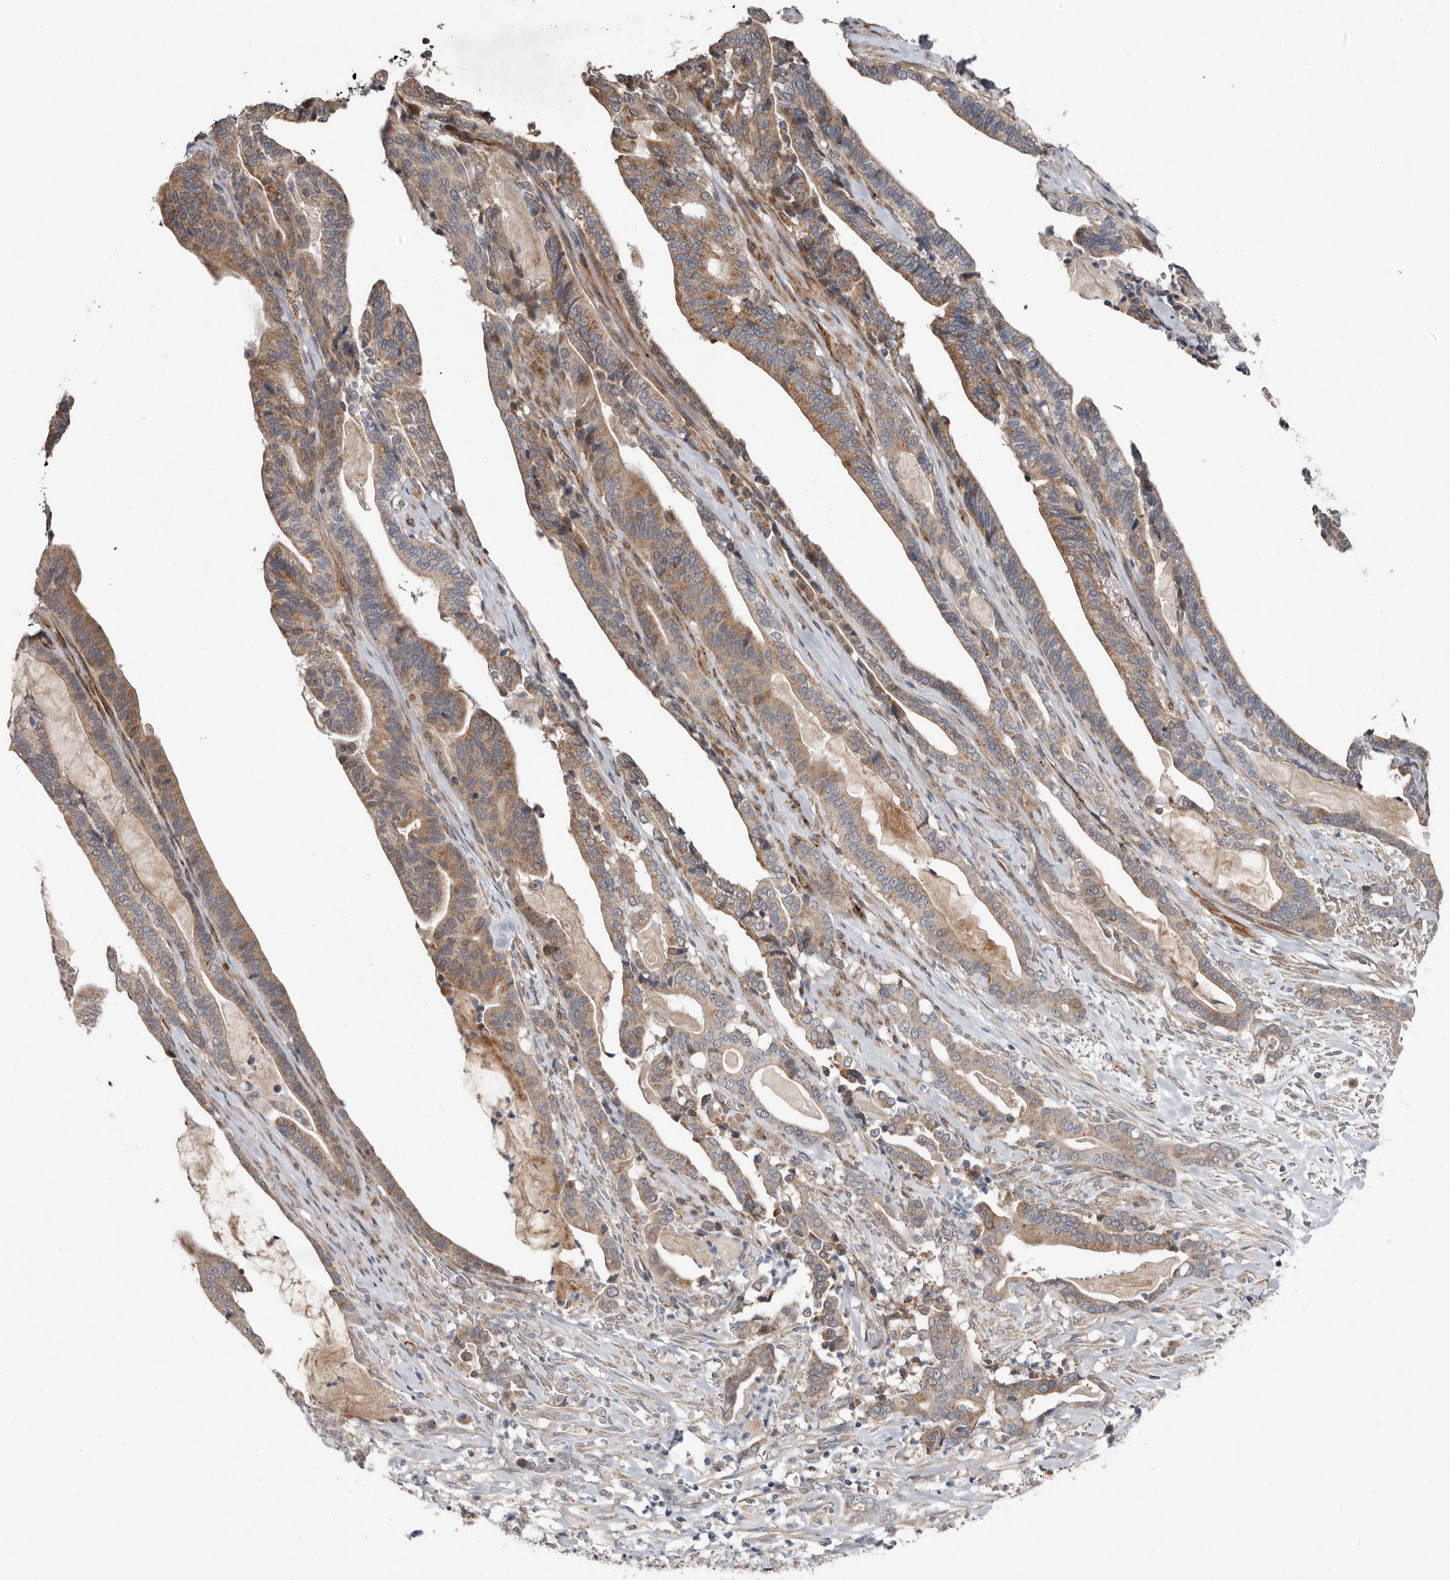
{"staining": {"intensity": "moderate", "quantity": ">75%", "location": "cytoplasmic/membranous"}, "tissue": "pancreatic cancer", "cell_type": "Tumor cells", "image_type": "cancer", "snomed": [{"axis": "morphology", "description": "Adenocarcinoma, NOS"}, {"axis": "topography", "description": "Pancreas"}], "caption": "Tumor cells demonstrate medium levels of moderate cytoplasmic/membranous positivity in about >75% of cells in human adenocarcinoma (pancreatic).", "gene": "RANBP17", "patient": {"sex": "male", "age": 63}}